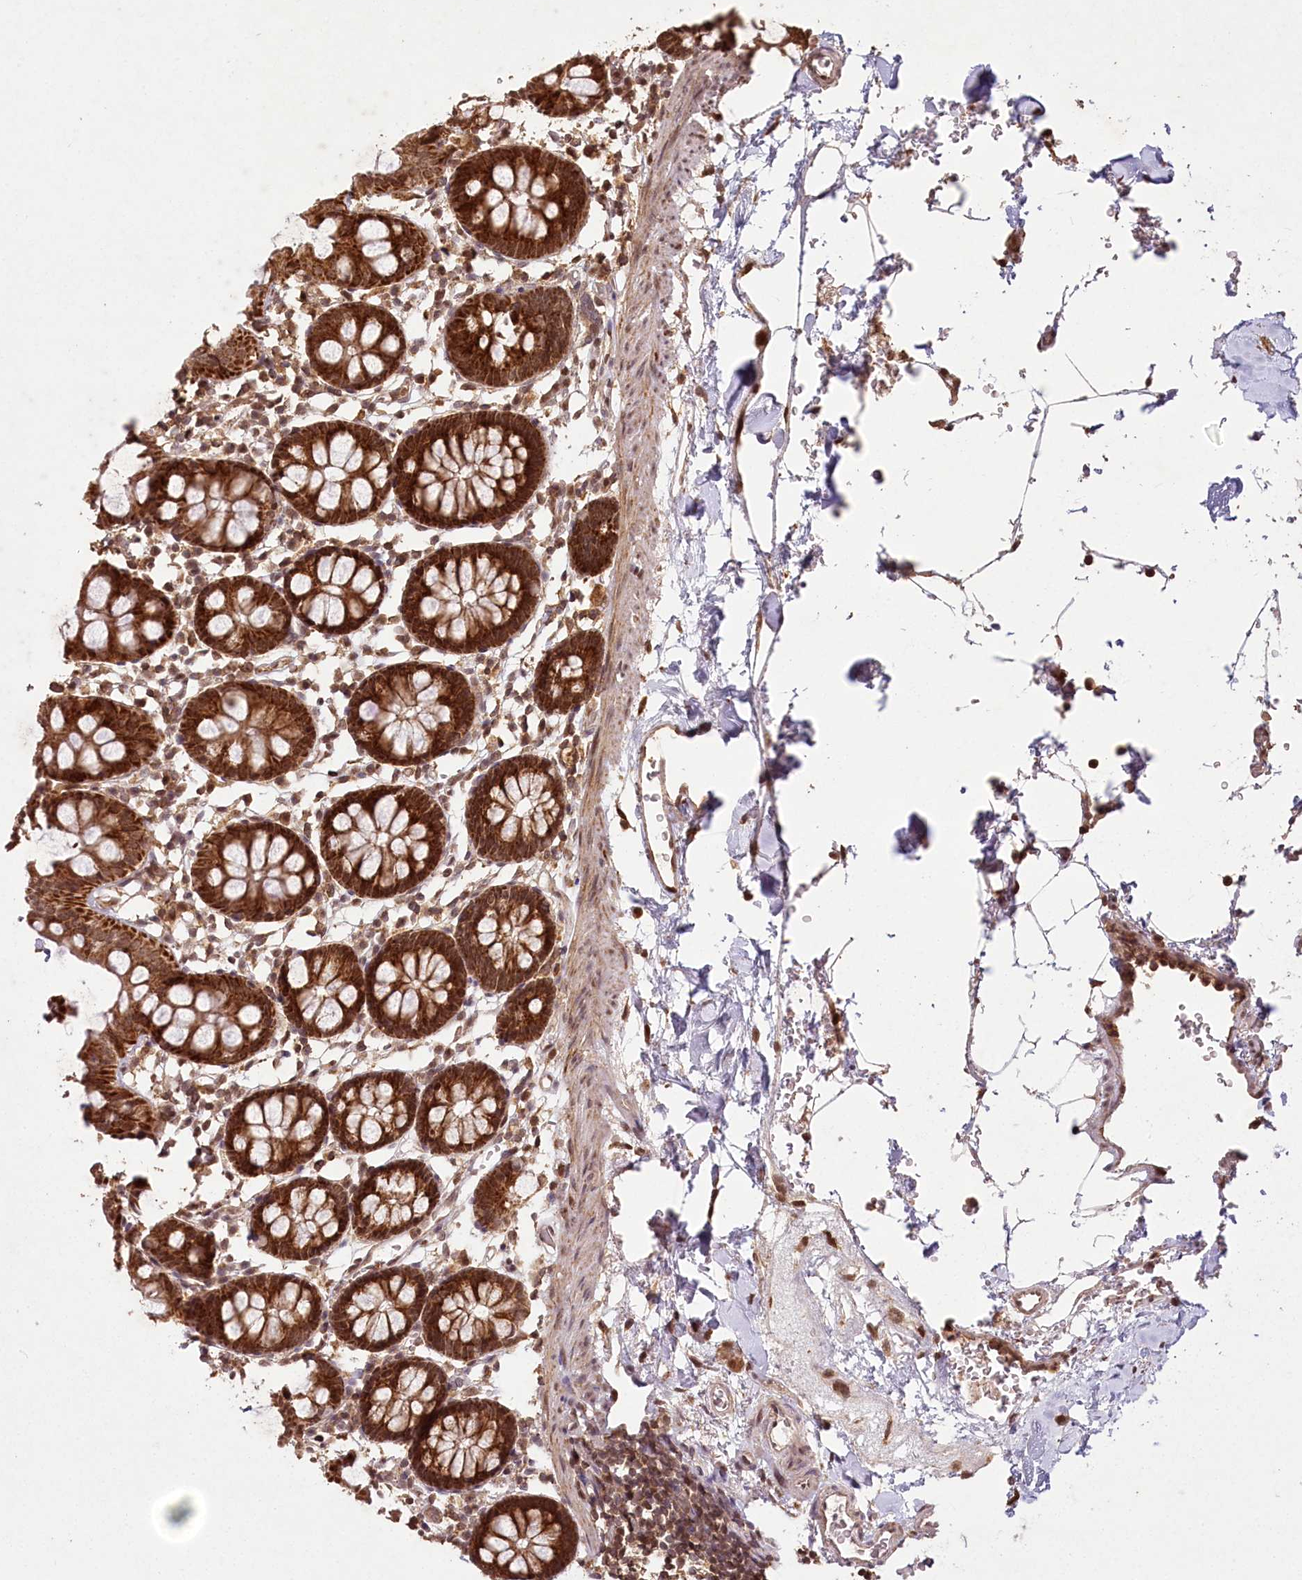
{"staining": {"intensity": "moderate", "quantity": ">75%", "location": "cytoplasmic/membranous,nuclear"}, "tissue": "colon", "cell_type": "Endothelial cells", "image_type": "normal", "snomed": [{"axis": "morphology", "description": "Normal tissue, NOS"}, {"axis": "topography", "description": "Colon"}], "caption": "DAB immunohistochemical staining of benign colon shows moderate cytoplasmic/membranous,nuclear protein staining in approximately >75% of endothelial cells. (DAB IHC, brown staining for protein, blue staining for nuclei).", "gene": "MICU1", "patient": {"sex": "male", "age": 75}}